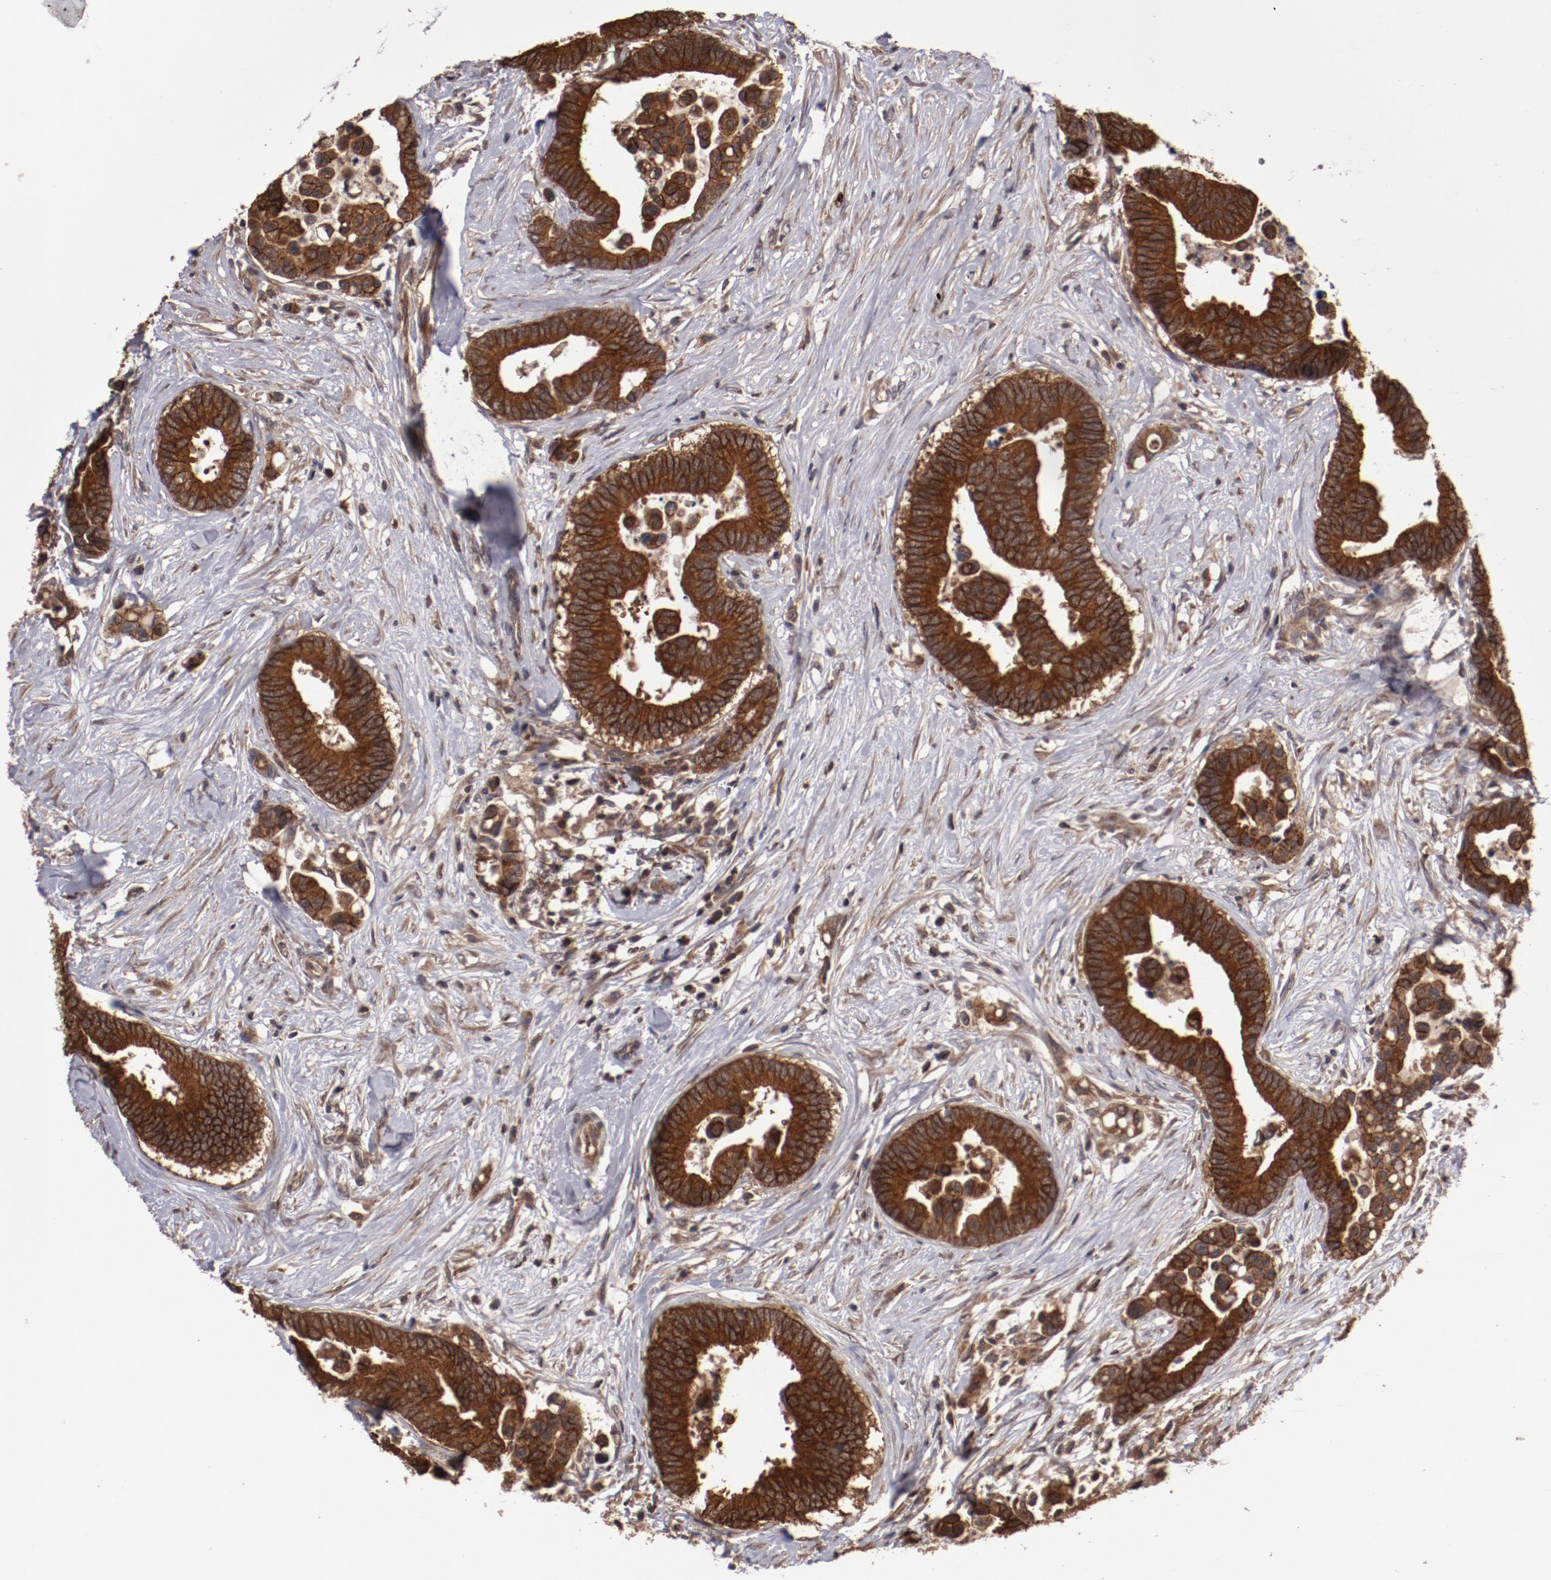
{"staining": {"intensity": "strong", "quantity": ">75%", "location": "cytoplasmic/membranous"}, "tissue": "colorectal cancer", "cell_type": "Tumor cells", "image_type": "cancer", "snomed": [{"axis": "morphology", "description": "Adenocarcinoma, NOS"}, {"axis": "topography", "description": "Colon"}], "caption": "Strong cytoplasmic/membranous expression is present in about >75% of tumor cells in colorectal cancer.", "gene": "RPS6KA6", "patient": {"sex": "male", "age": 82}}